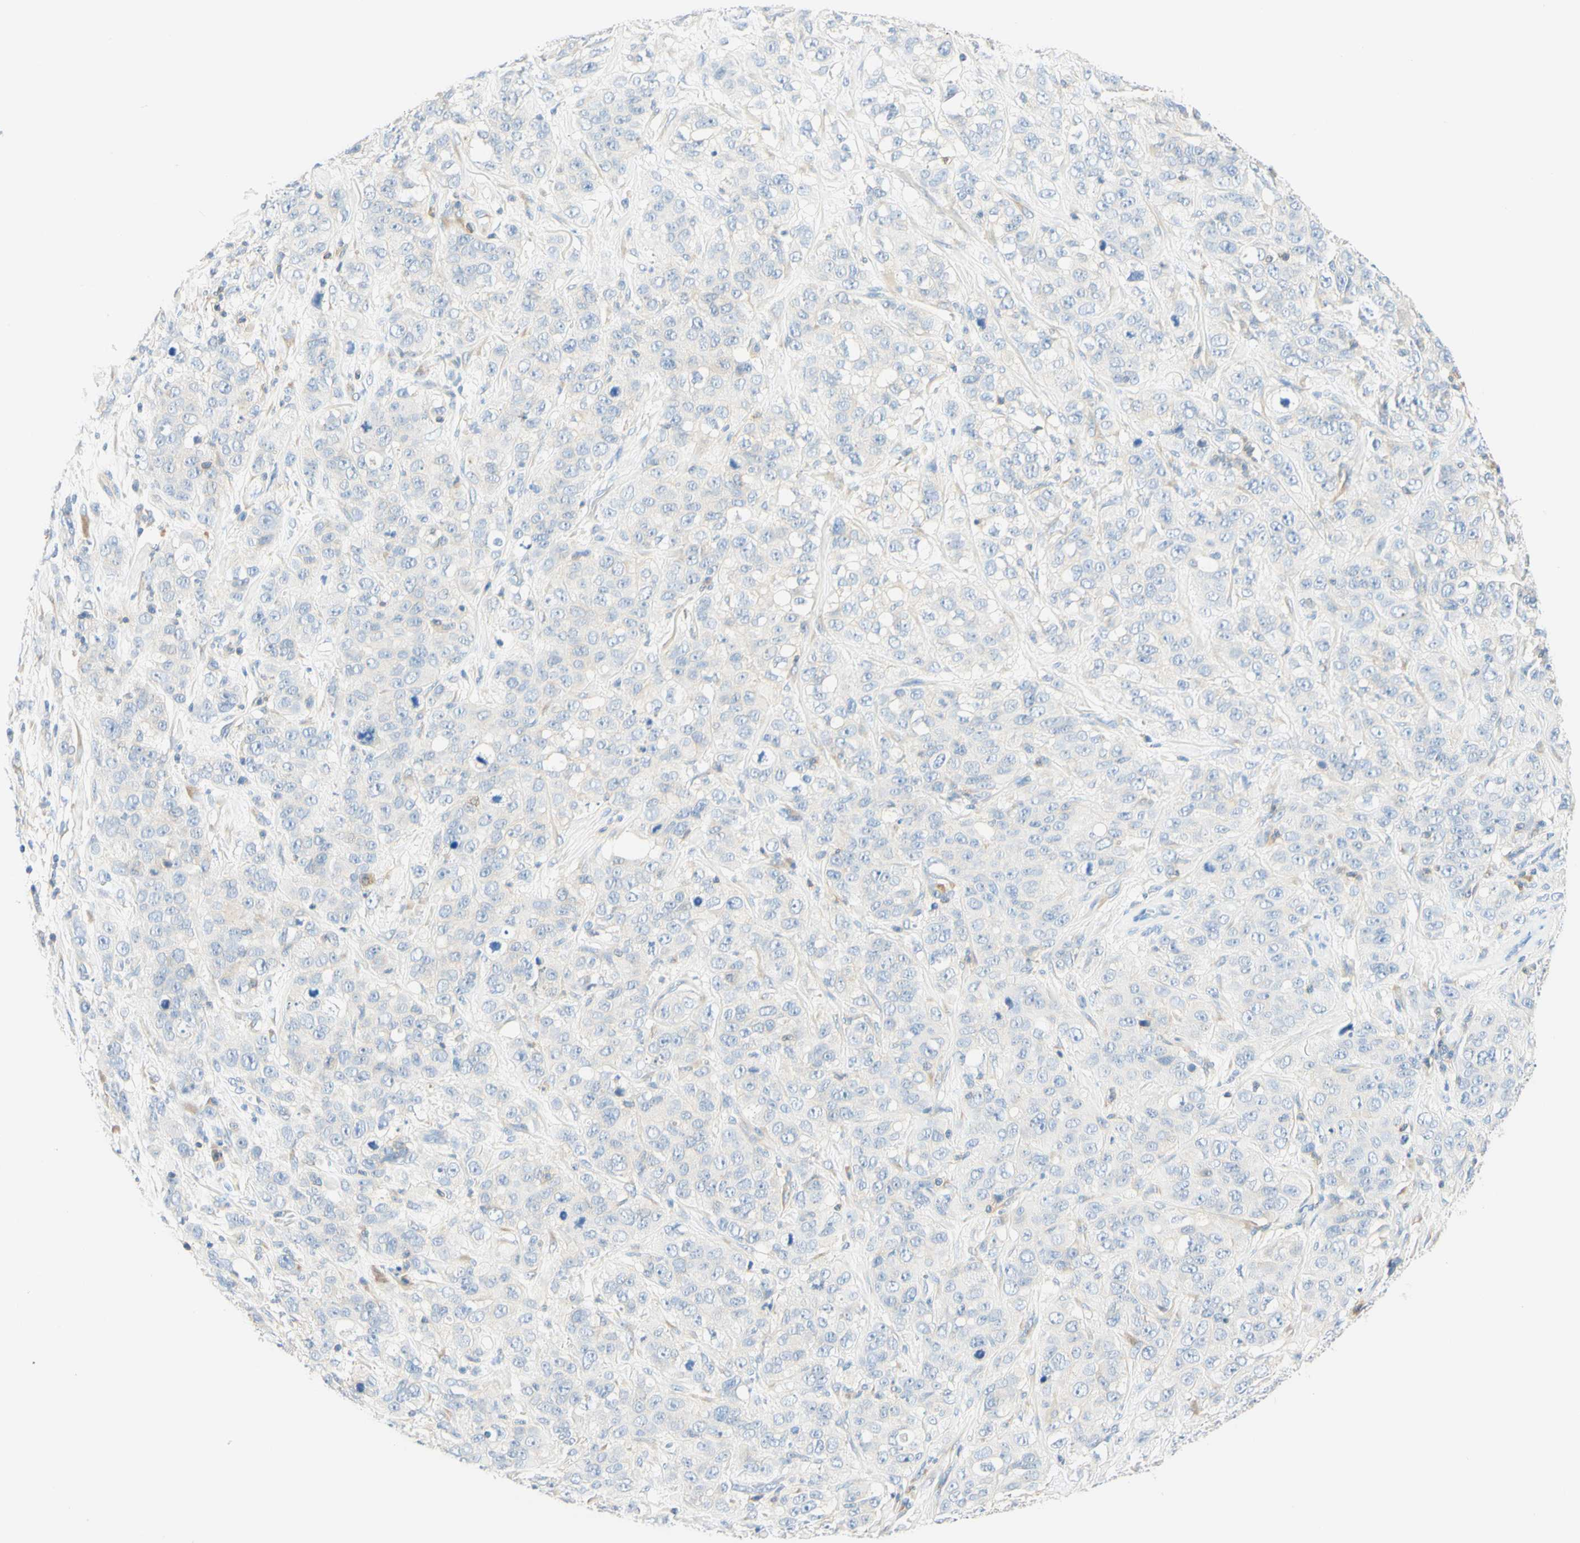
{"staining": {"intensity": "negative", "quantity": "none", "location": "none"}, "tissue": "stomach cancer", "cell_type": "Tumor cells", "image_type": "cancer", "snomed": [{"axis": "morphology", "description": "Adenocarcinoma, NOS"}, {"axis": "topography", "description": "Stomach"}], "caption": "Tumor cells are negative for protein expression in human stomach cancer (adenocarcinoma).", "gene": "LAT", "patient": {"sex": "male", "age": 48}}